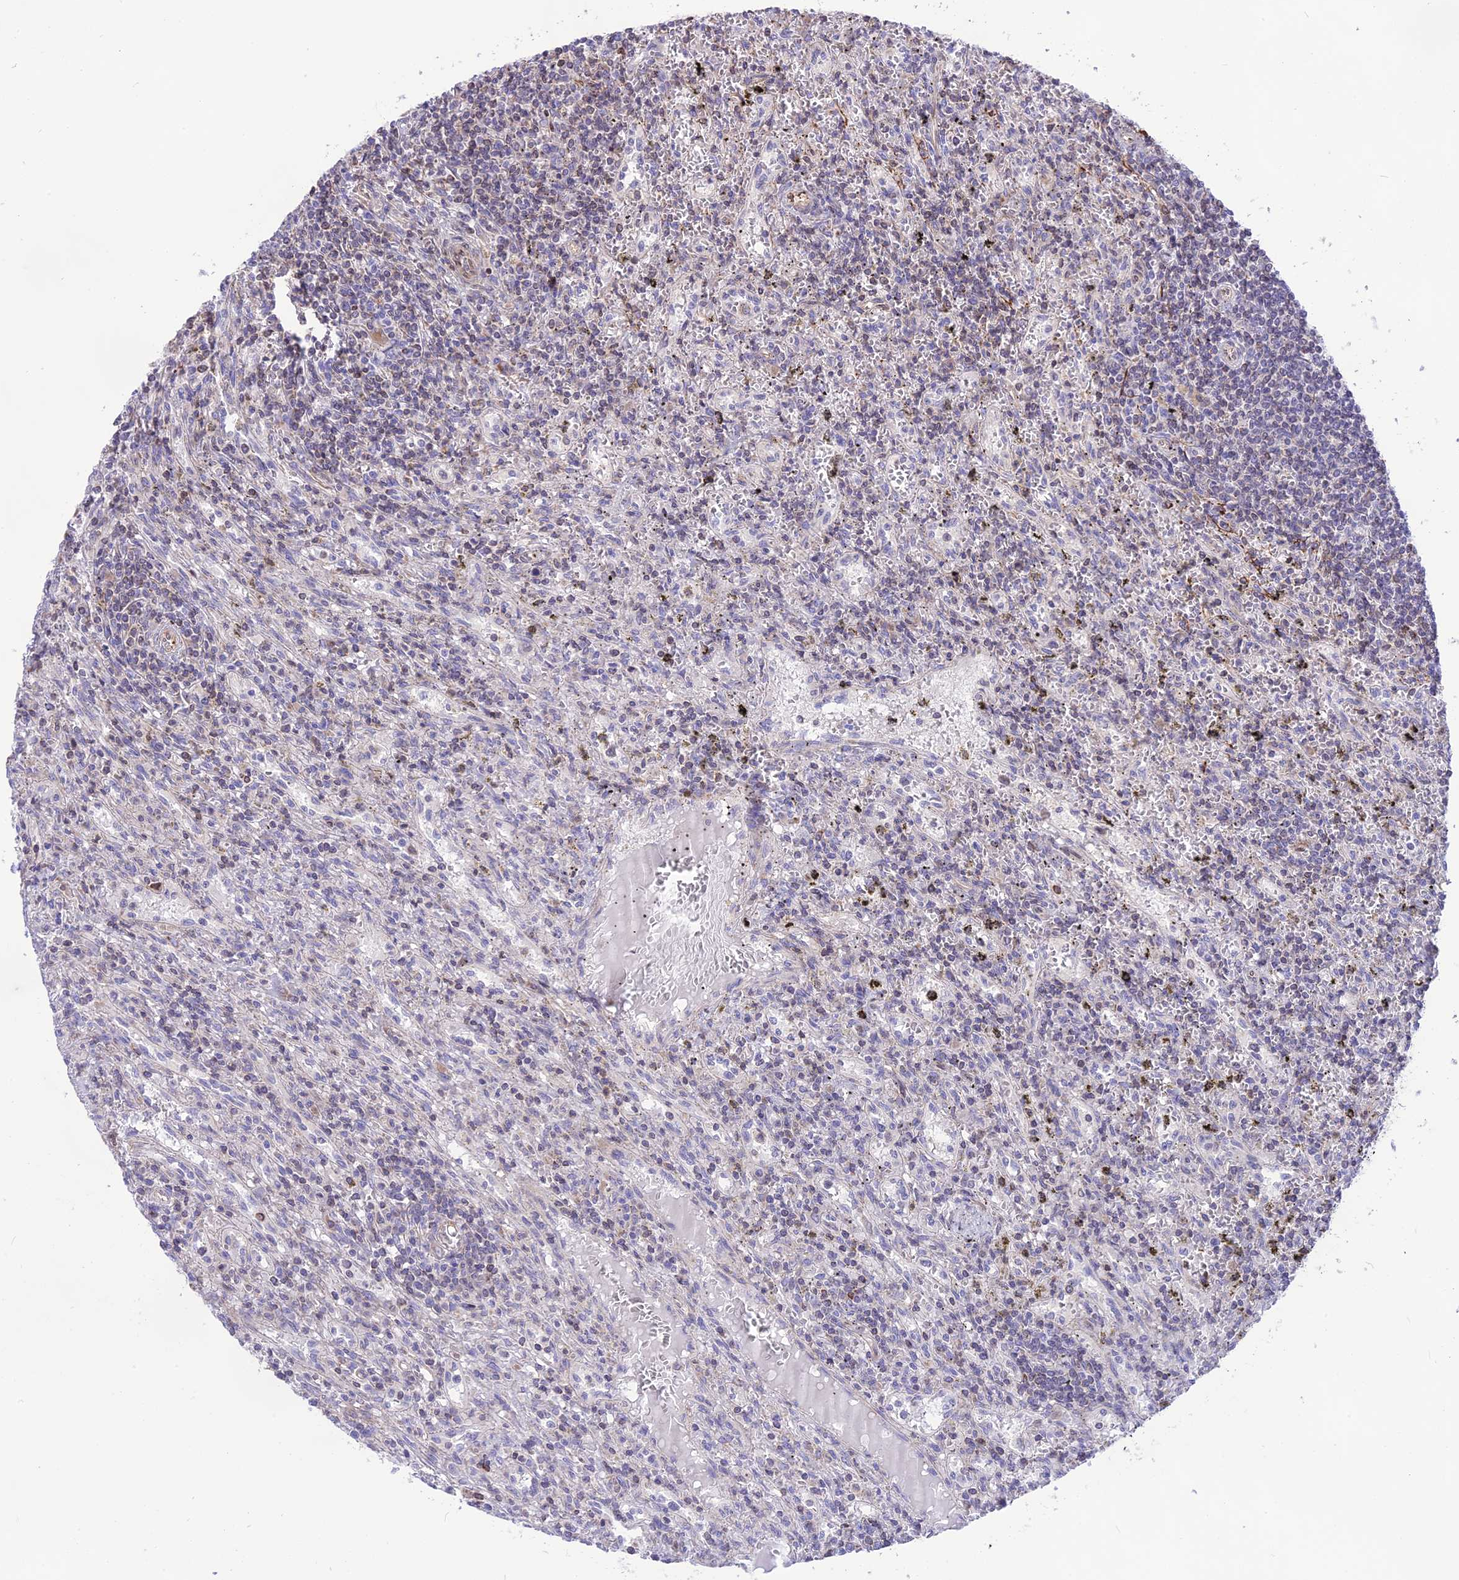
{"staining": {"intensity": "negative", "quantity": "none", "location": "none"}, "tissue": "lymphoma", "cell_type": "Tumor cells", "image_type": "cancer", "snomed": [{"axis": "morphology", "description": "Malignant lymphoma, non-Hodgkin's type, Low grade"}, {"axis": "topography", "description": "Spleen"}], "caption": "DAB immunohistochemical staining of lymphoma displays no significant positivity in tumor cells.", "gene": "DOC2B", "patient": {"sex": "male", "age": 76}}